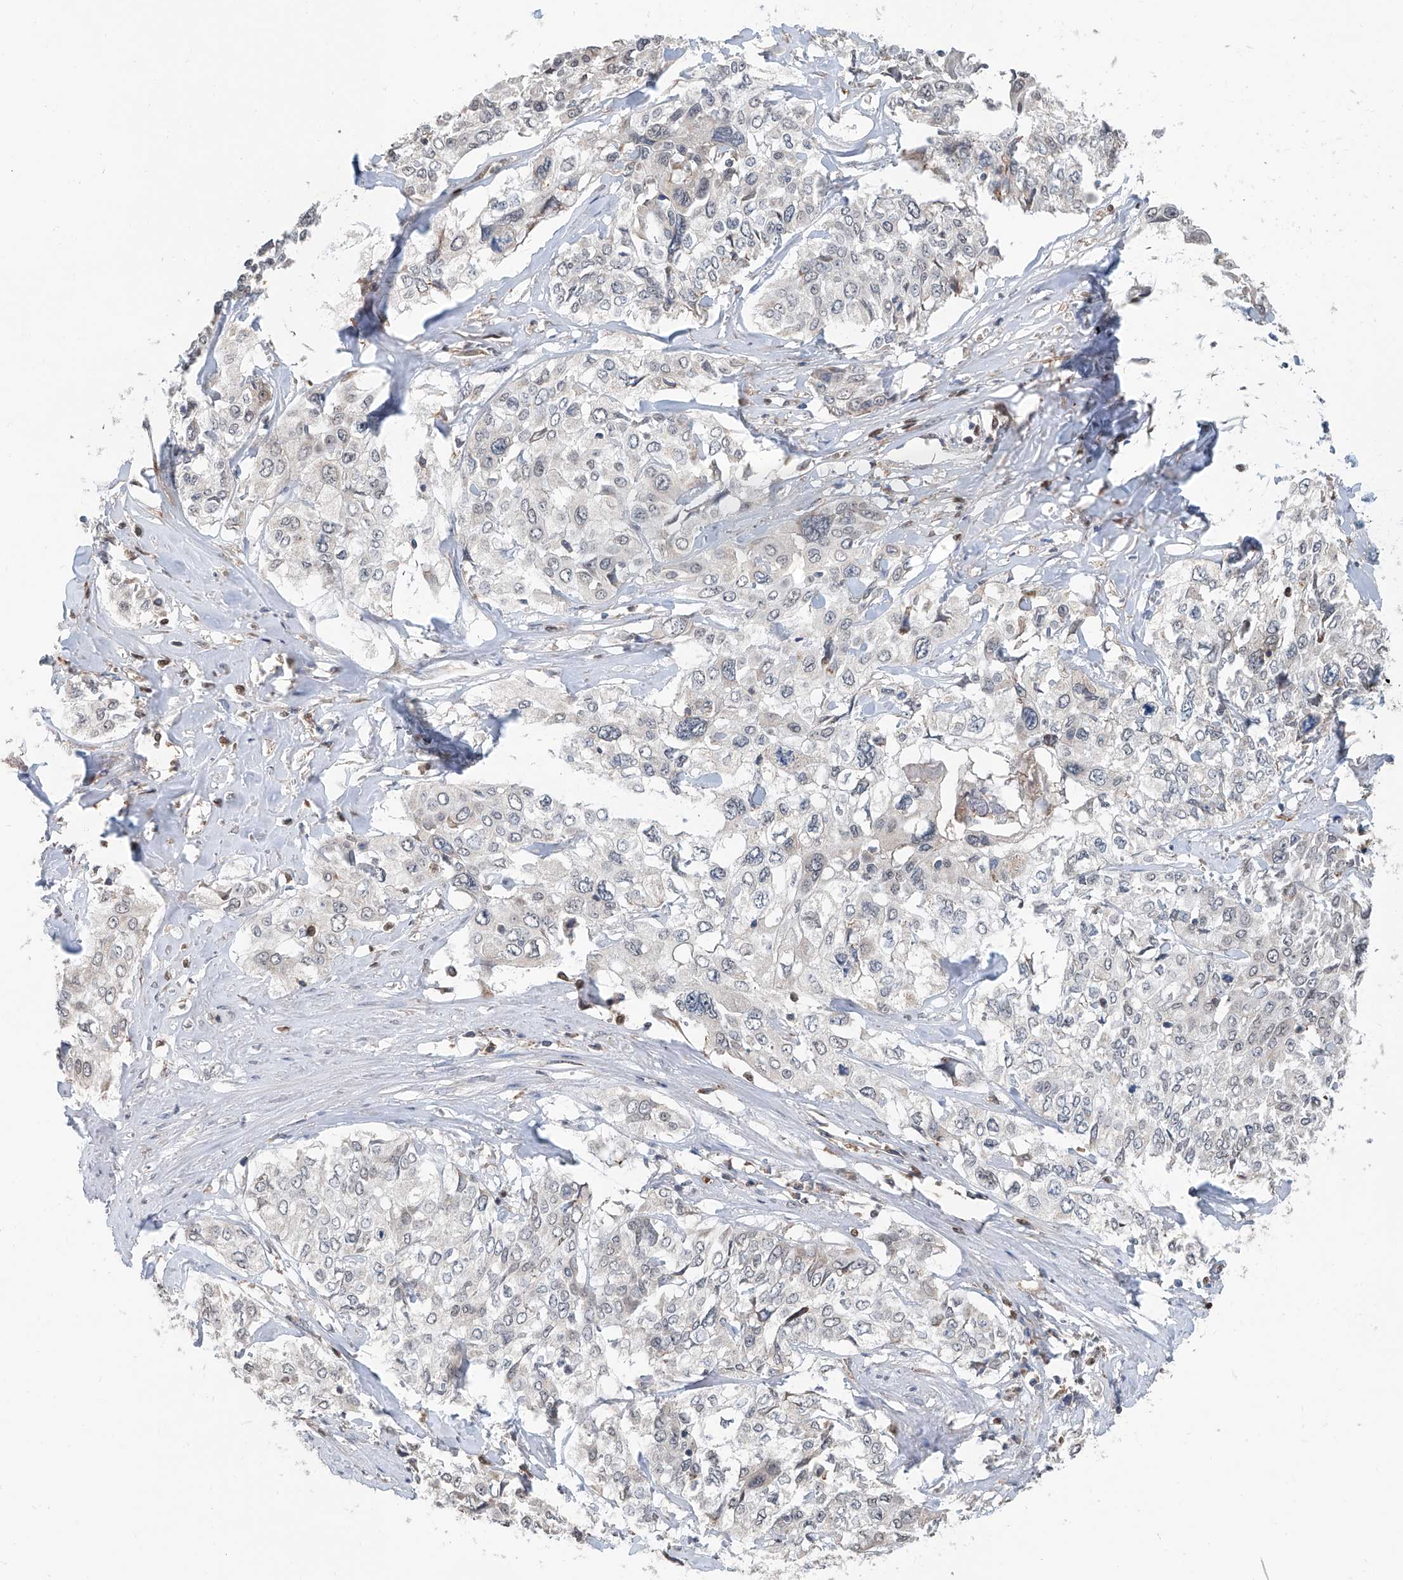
{"staining": {"intensity": "negative", "quantity": "none", "location": "none"}, "tissue": "cervical cancer", "cell_type": "Tumor cells", "image_type": "cancer", "snomed": [{"axis": "morphology", "description": "Squamous cell carcinoma, NOS"}, {"axis": "topography", "description": "Cervix"}], "caption": "Tumor cells are negative for brown protein staining in cervical squamous cell carcinoma. (Brightfield microscopy of DAB (3,3'-diaminobenzidine) IHC at high magnification).", "gene": "KCNK10", "patient": {"sex": "female", "age": 31}}